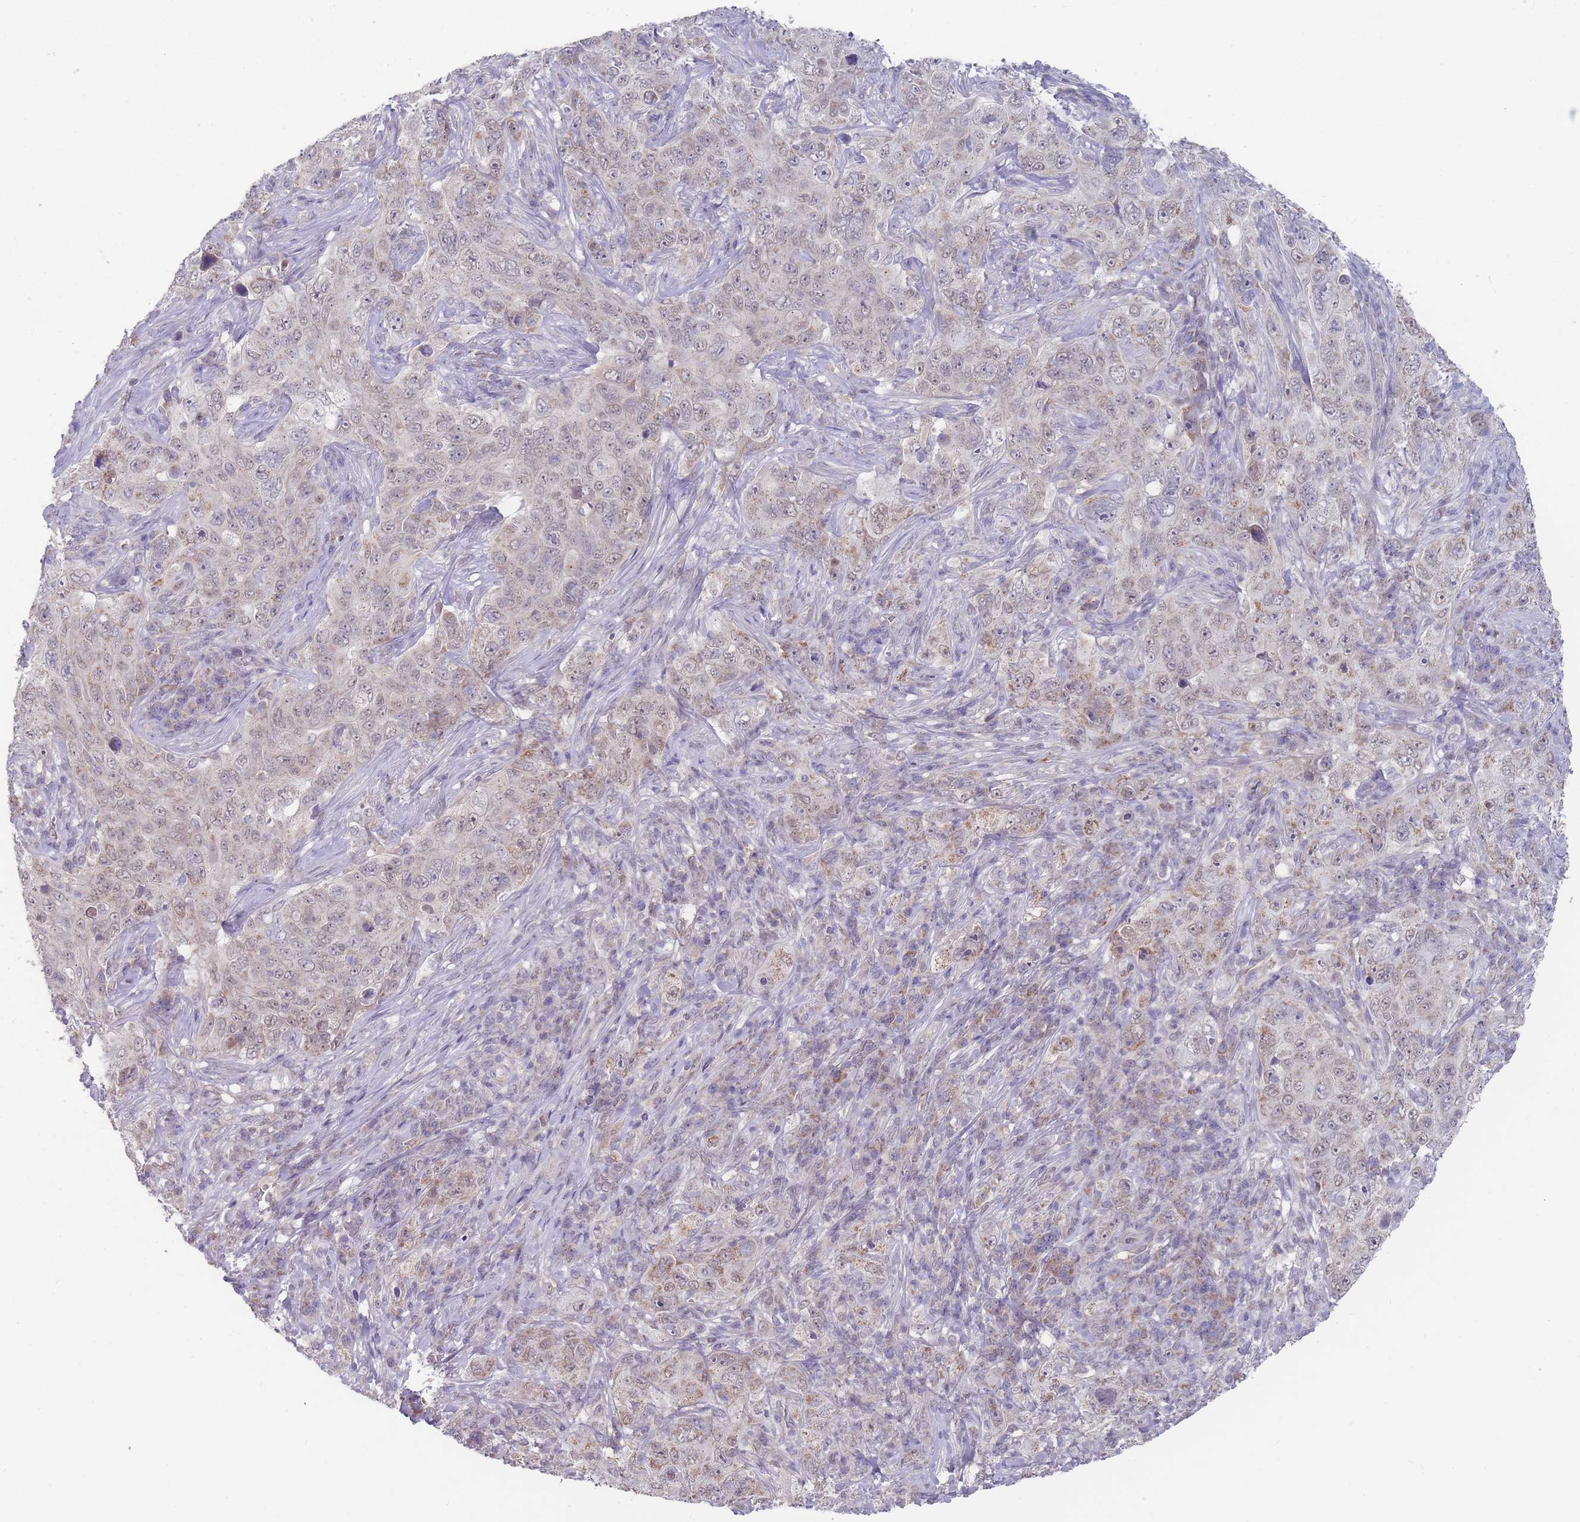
{"staining": {"intensity": "moderate", "quantity": "25%-75%", "location": "cytoplasmic/membranous,nuclear"}, "tissue": "pancreatic cancer", "cell_type": "Tumor cells", "image_type": "cancer", "snomed": [{"axis": "morphology", "description": "Adenocarcinoma, NOS"}, {"axis": "topography", "description": "Pancreas"}], "caption": "Immunohistochemistry (DAB (3,3'-diaminobenzidine)) staining of pancreatic cancer (adenocarcinoma) shows moderate cytoplasmic/membranous and nuclear protein positivity in about 25%-75% of tumor cells. (IHC, brightfield microscopy, high magnification).", "gene": "PEX7", "patient": {"sex": "male", "age": 68}}